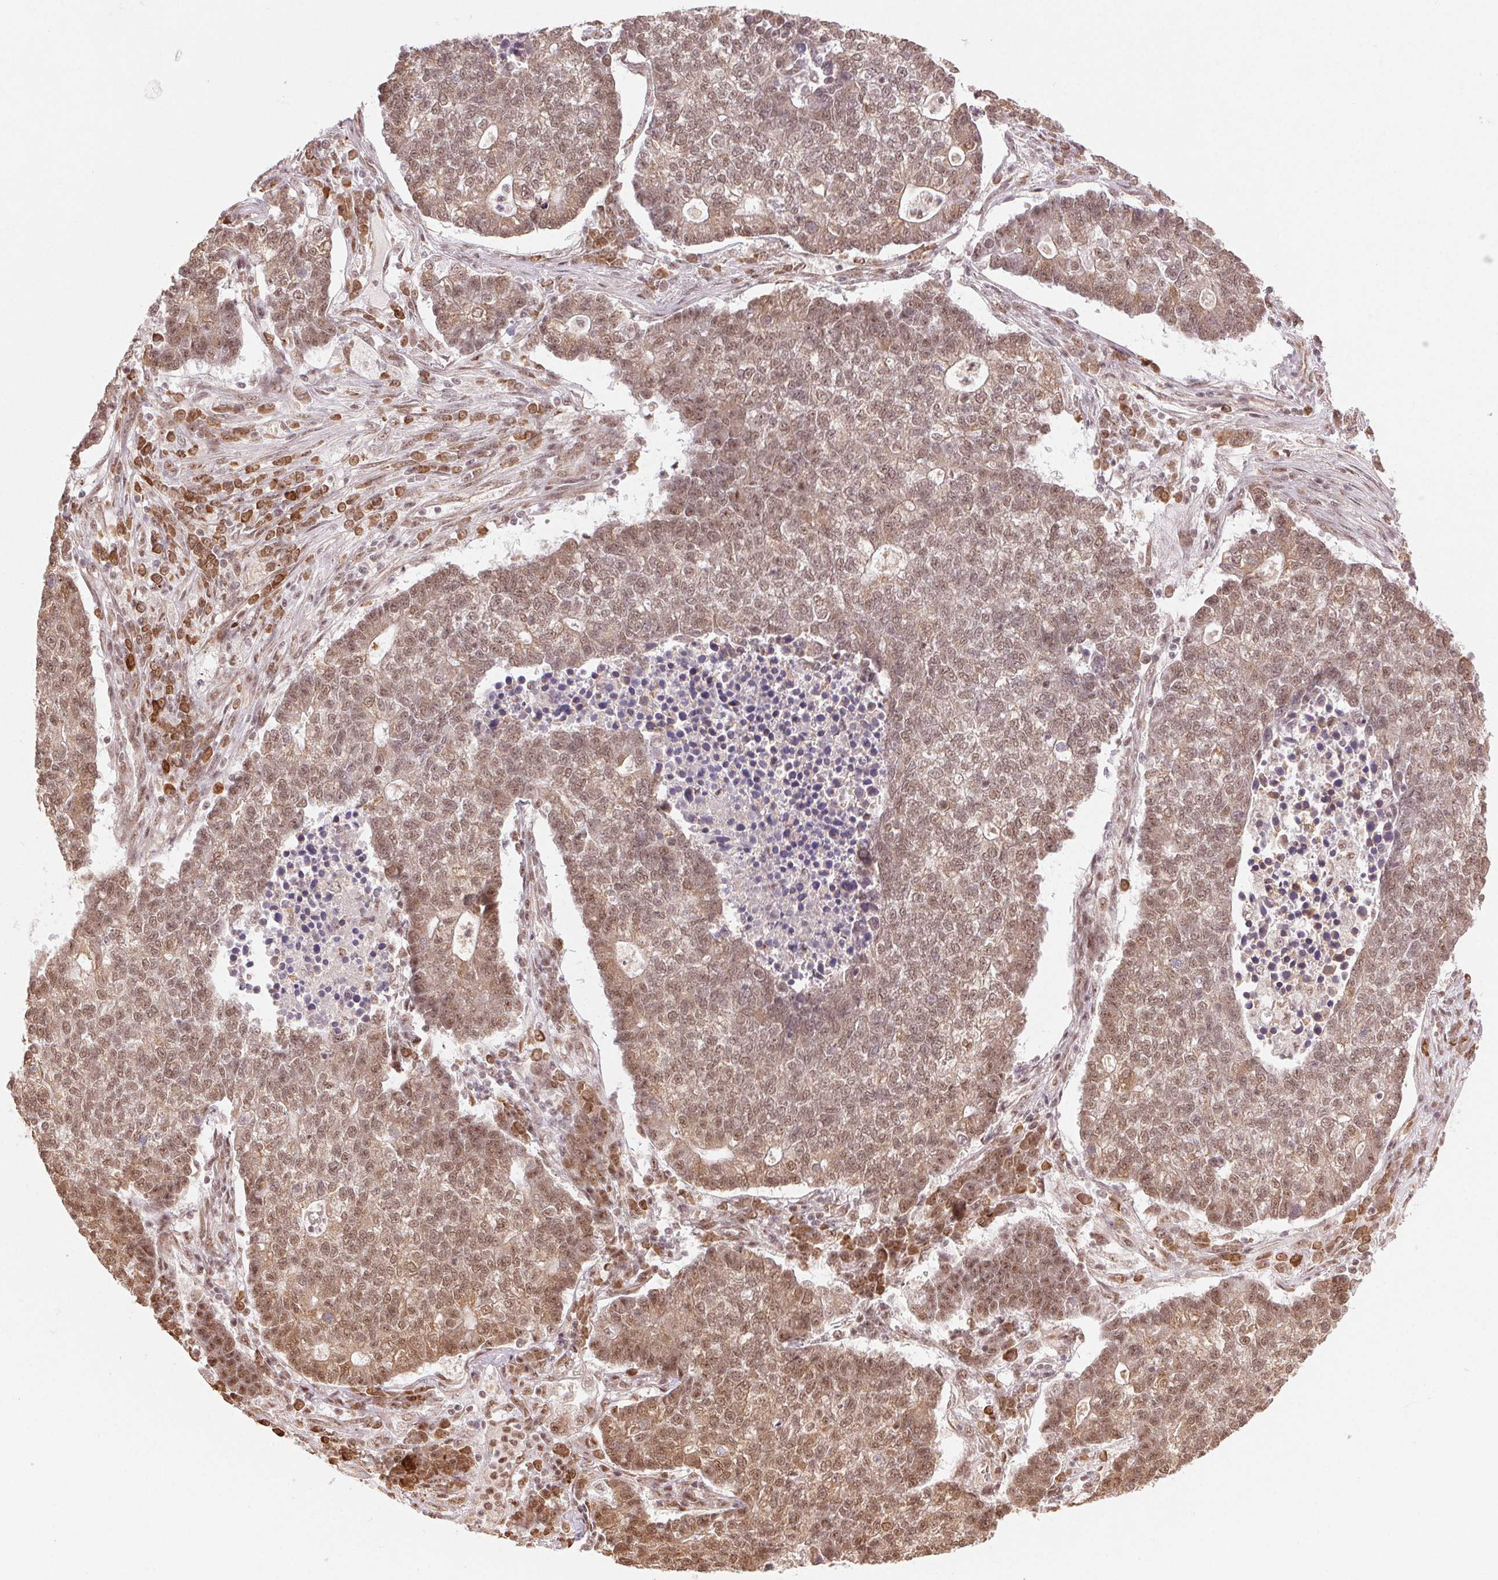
{"staining": {"intensity": "moderate", "quantity": ">75%", "location": "nuclear"}, "tissue": "lung cancer", "cell_type": "Tumor cells", "image_type": "cancer", "snomed": [{"axis": "morphology", "description": "Adenocarcinoma, NOS"}, {"axis": "topography", "description": "Lung"}], "caption": "Brown immunohistochemical staining in lung cancer (adenocarcinoma) shows moderate nuclear expression in approximately >75% of tumor cells.", "gene": "TREML4", "patient": {"sex": "male", "age": 57}}